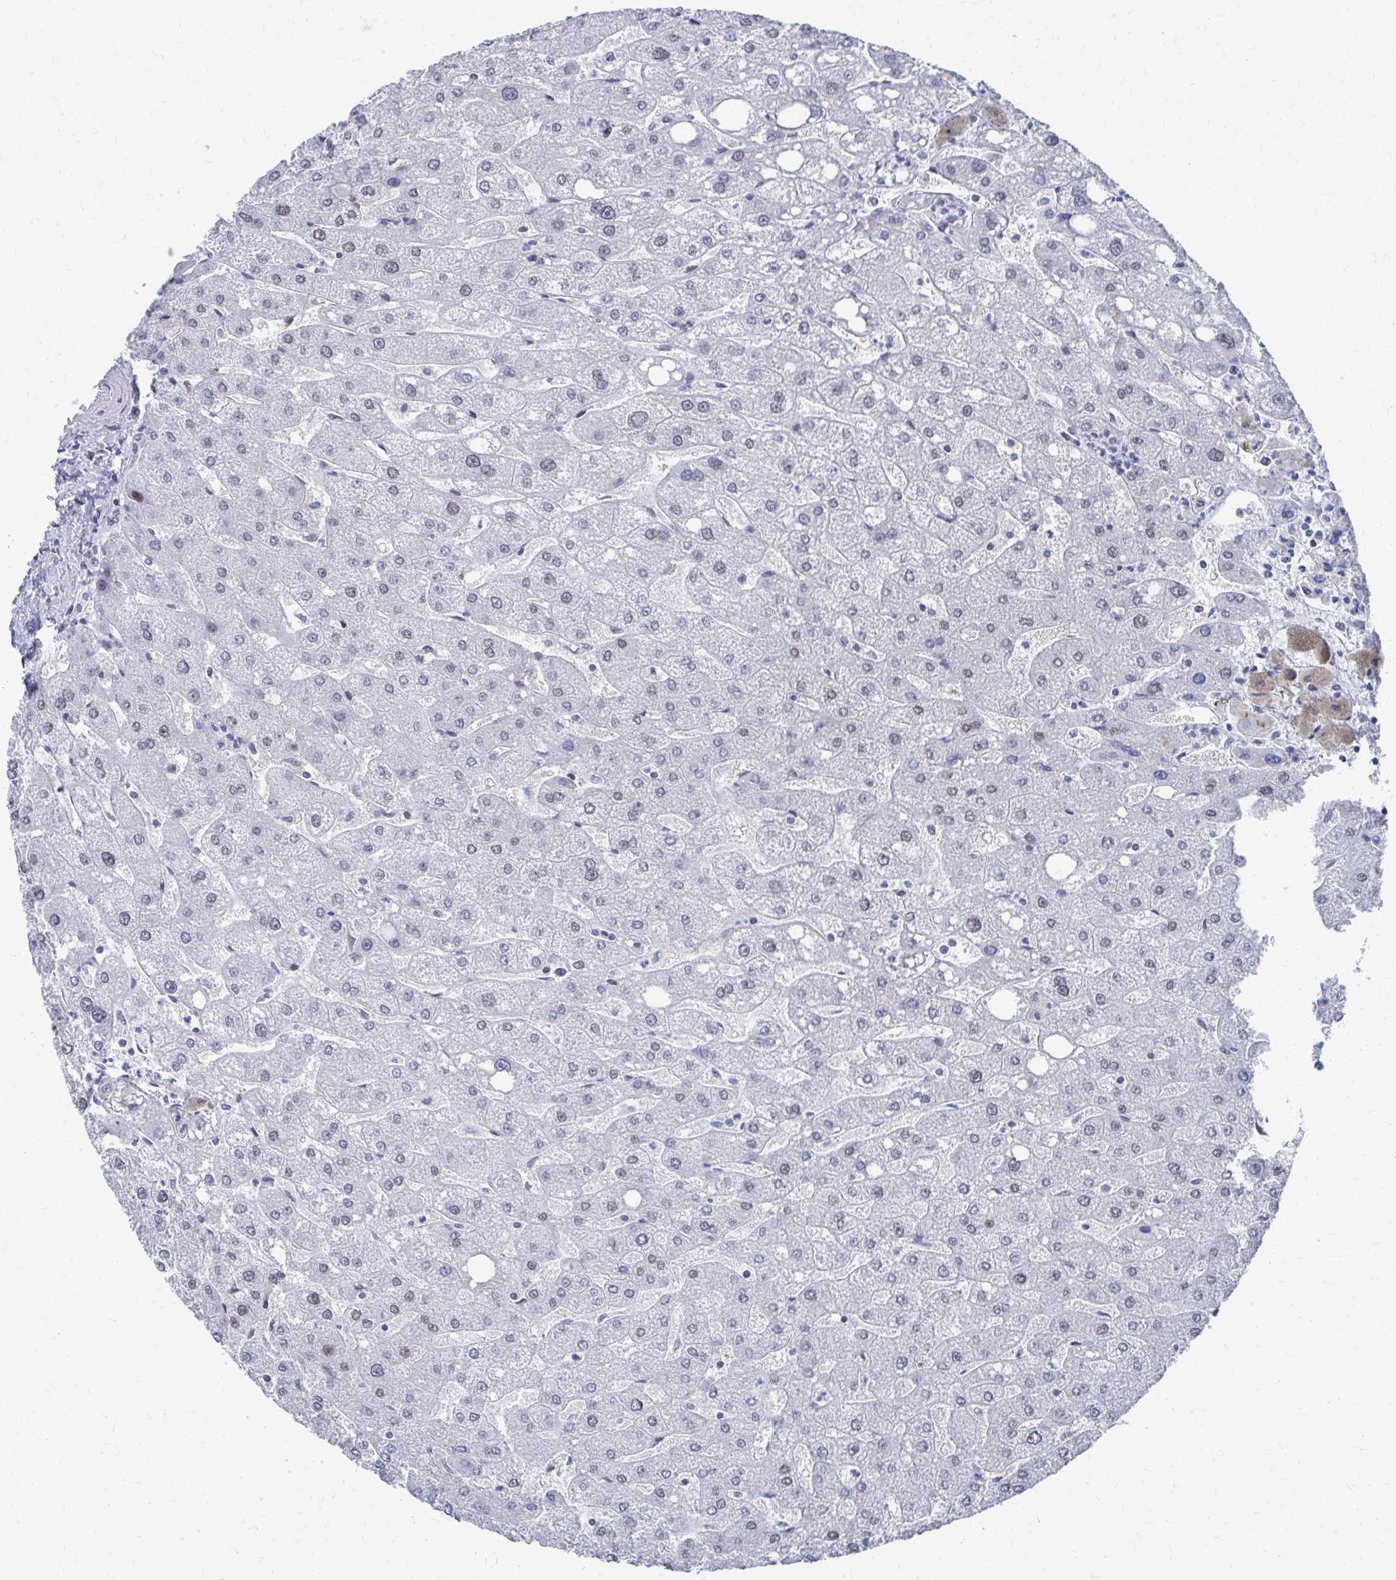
{"staining": {"intensity": "negative", "quantity": "none", "location": "none"}, "tissue": "liver", "cell_type": "Cholangiocytes", "image_type": "normal", "snomed": [{"axis": "morphology", "description": "Normal tissue, NOS"}, {"axis": "topography", "description": "Liver"}], "caption": "This micrograph is of benign liver stained with immunohistochemistry (IHC) to label a protein in brown with the nuclei are counter-stained blue. There is no expression in cholangiocytes. (DAB IHC visualized using brightfield microscopy, high magnification).", "gene": "CDIN1", "patient": {"sex": "male", "age": 67}}